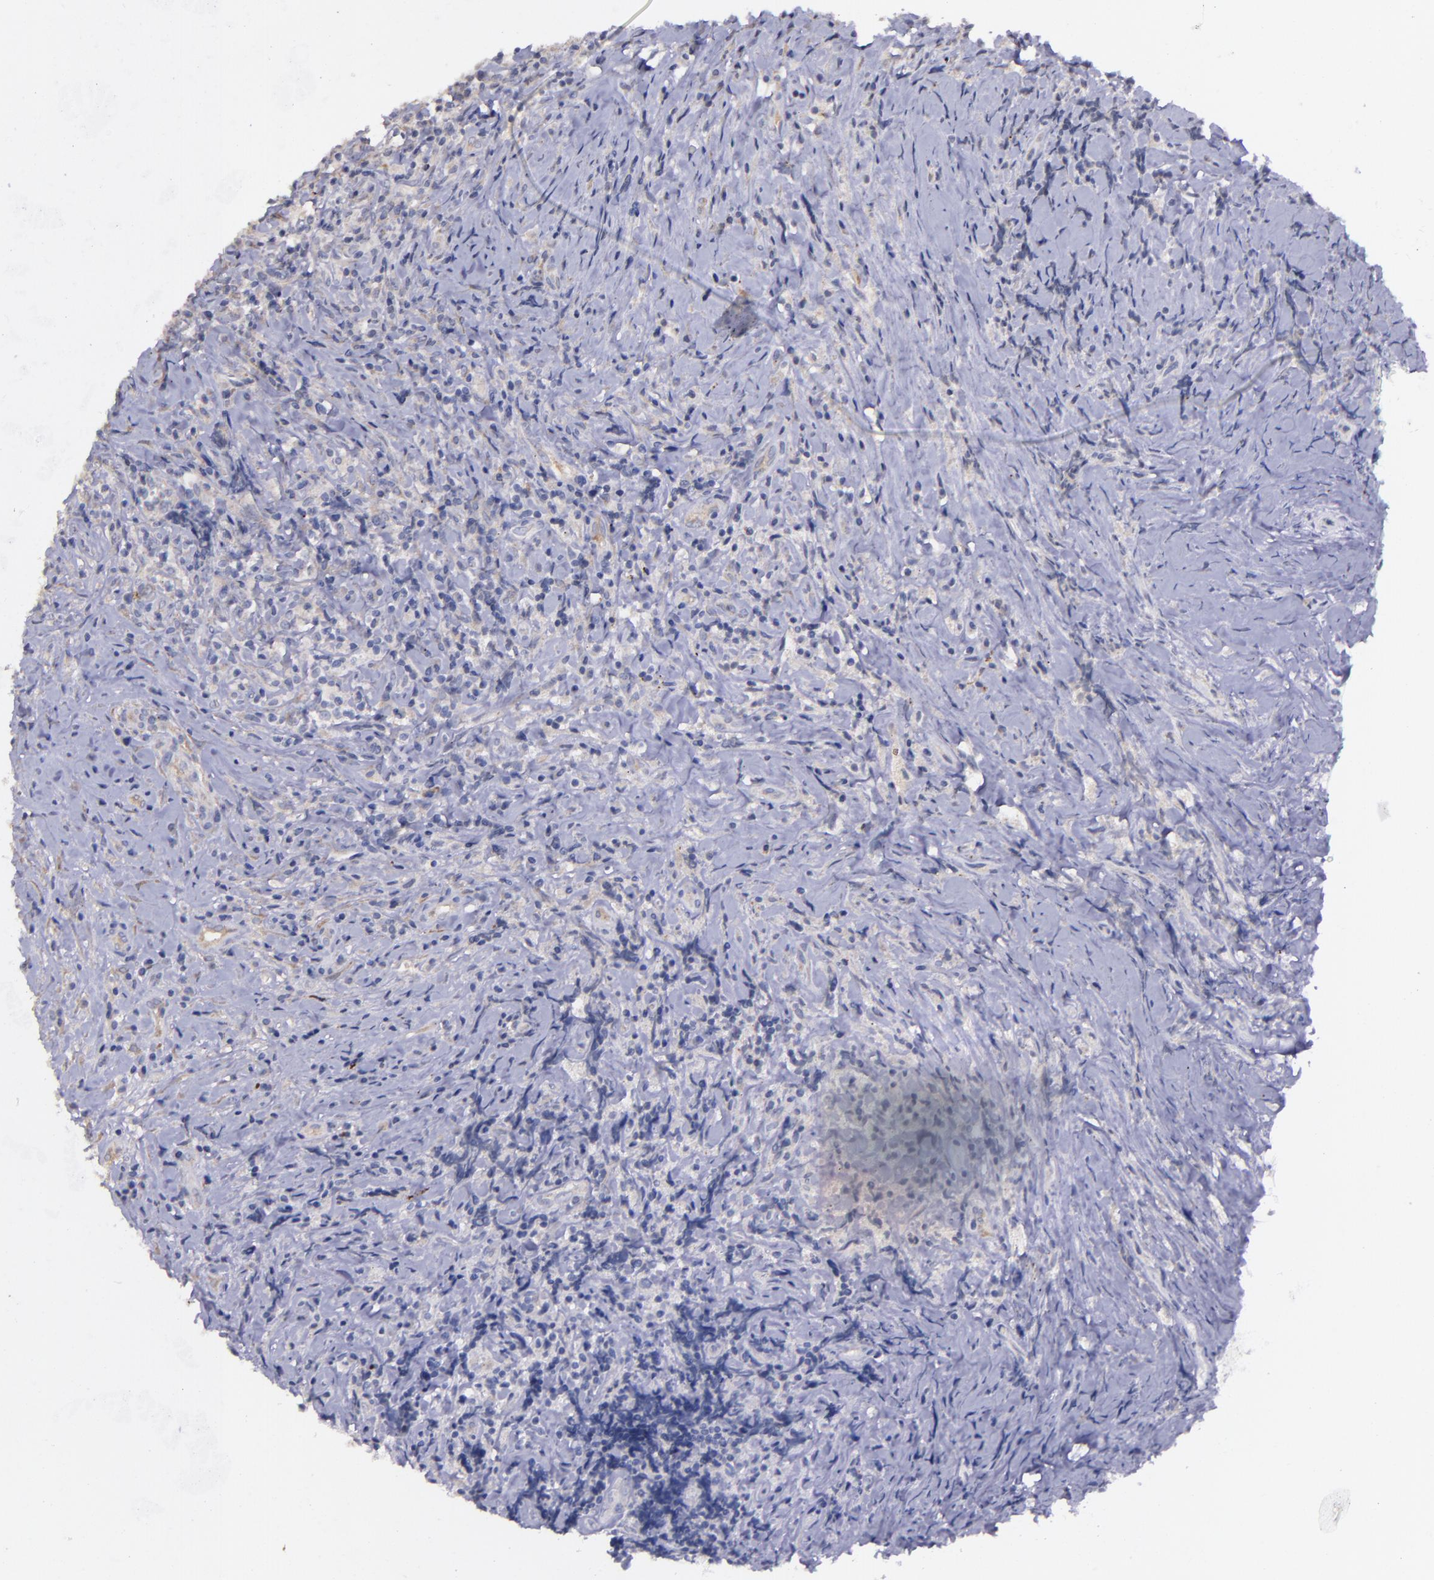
{"staining": {"intensity": "negative", "quantity": "none", "location": "none"}, "tissue": "lymphoma", "cell_type": "Tumor cells", "image_type": "cancer", "snomed": [{"axis": "morphology", "description": "Hodgkin's disease, NOS"}, {"axis": "topography", "description": "Lymph node"}], "caption": "The image shows no staining of tumor cells in Hodgkin's disease.", "gene": "MASP1", "patient": {"sex": "female", "age": 25}}